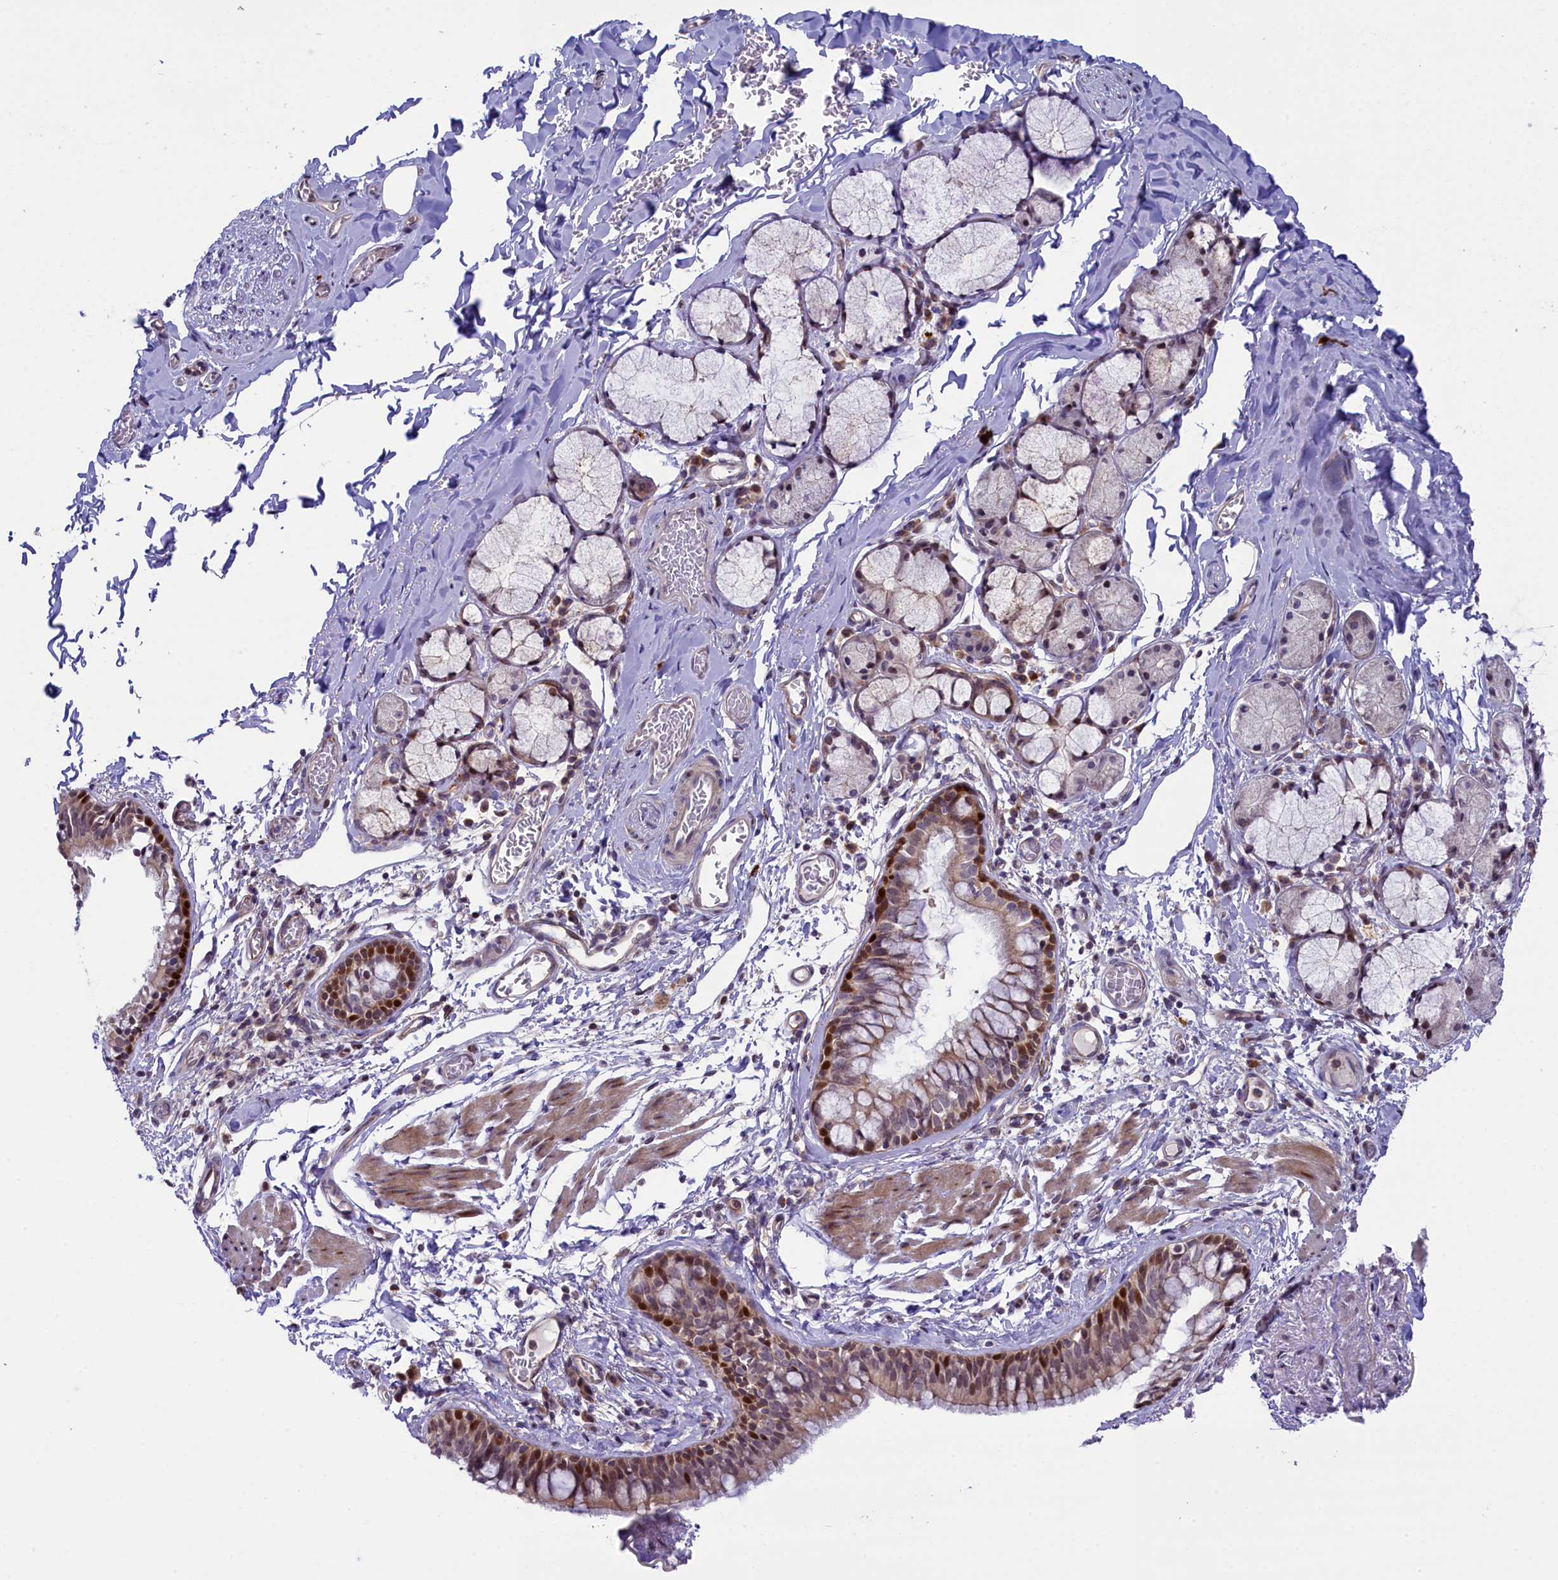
{"staining": {"intensity": "moderate", "quantity": ">75%", "location": "cytoplasmic/membranous,nuclear"}, "tissue": "bronchus", "cell_type": "Respiratory epithelial cells", "image_type": "normal", "snomed": [{"axis": "morphology", "description": "Normal tissue, NOS"}, {"axis": "topography", "description": "Cartilage tissue"}, {"axis": "topography", "description": "Bronchus"}], "caption": "This histopathology image demonstrates normal bronchus stained with IHC to label a protein in brown. The cytoplasmic/membranous,nuclear of respiratory epithelial cells show moderate positivity for the protein. Nuclei are counter-stained blue.", "gene": "CCL23", "patient": {"sex": "female", "age": 36}}